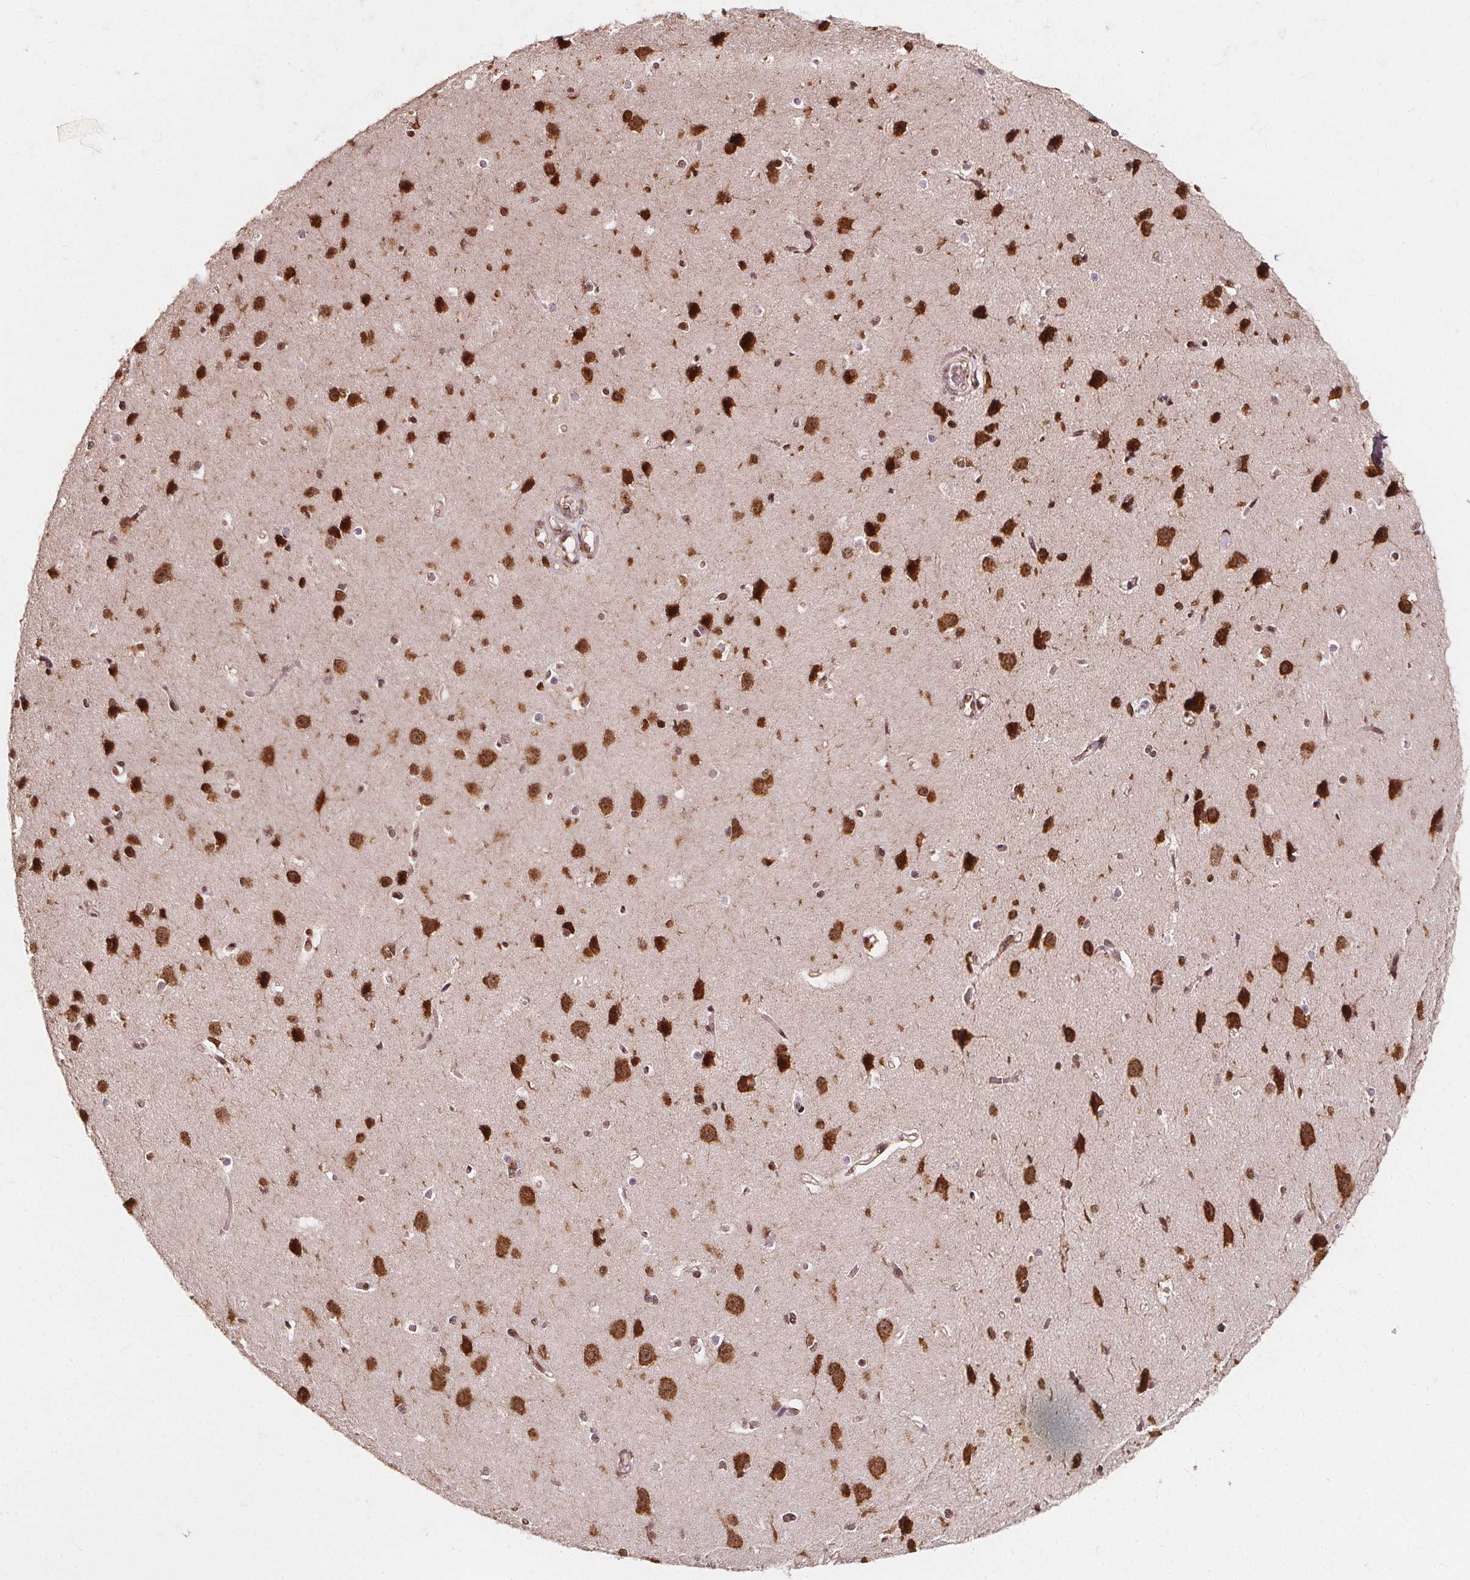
{"staining": {"intensity": "moderate", "quantity": "<25%", "location": "cytoplasmic/membranous,nuclear"}, "tissue": "cerebral cortex", "cell_type": "Endothelial cells", "image_type": "normal", "snomed": [{"axis": "morphology", "description": "Normal tissue, NOS"}, {"axis": "topography", "description": "Cerebral cortex"}], "caption": "This photomicrograph reveals immunohistochemistry (IHC) staining of normal human cerebral cortex, with low moderate cytoplasmic/membranous,nuclear positivity in about <25% of endothelial cells.", "gene": "SMN1", "patient": {"sex": "male", "age": 37}}